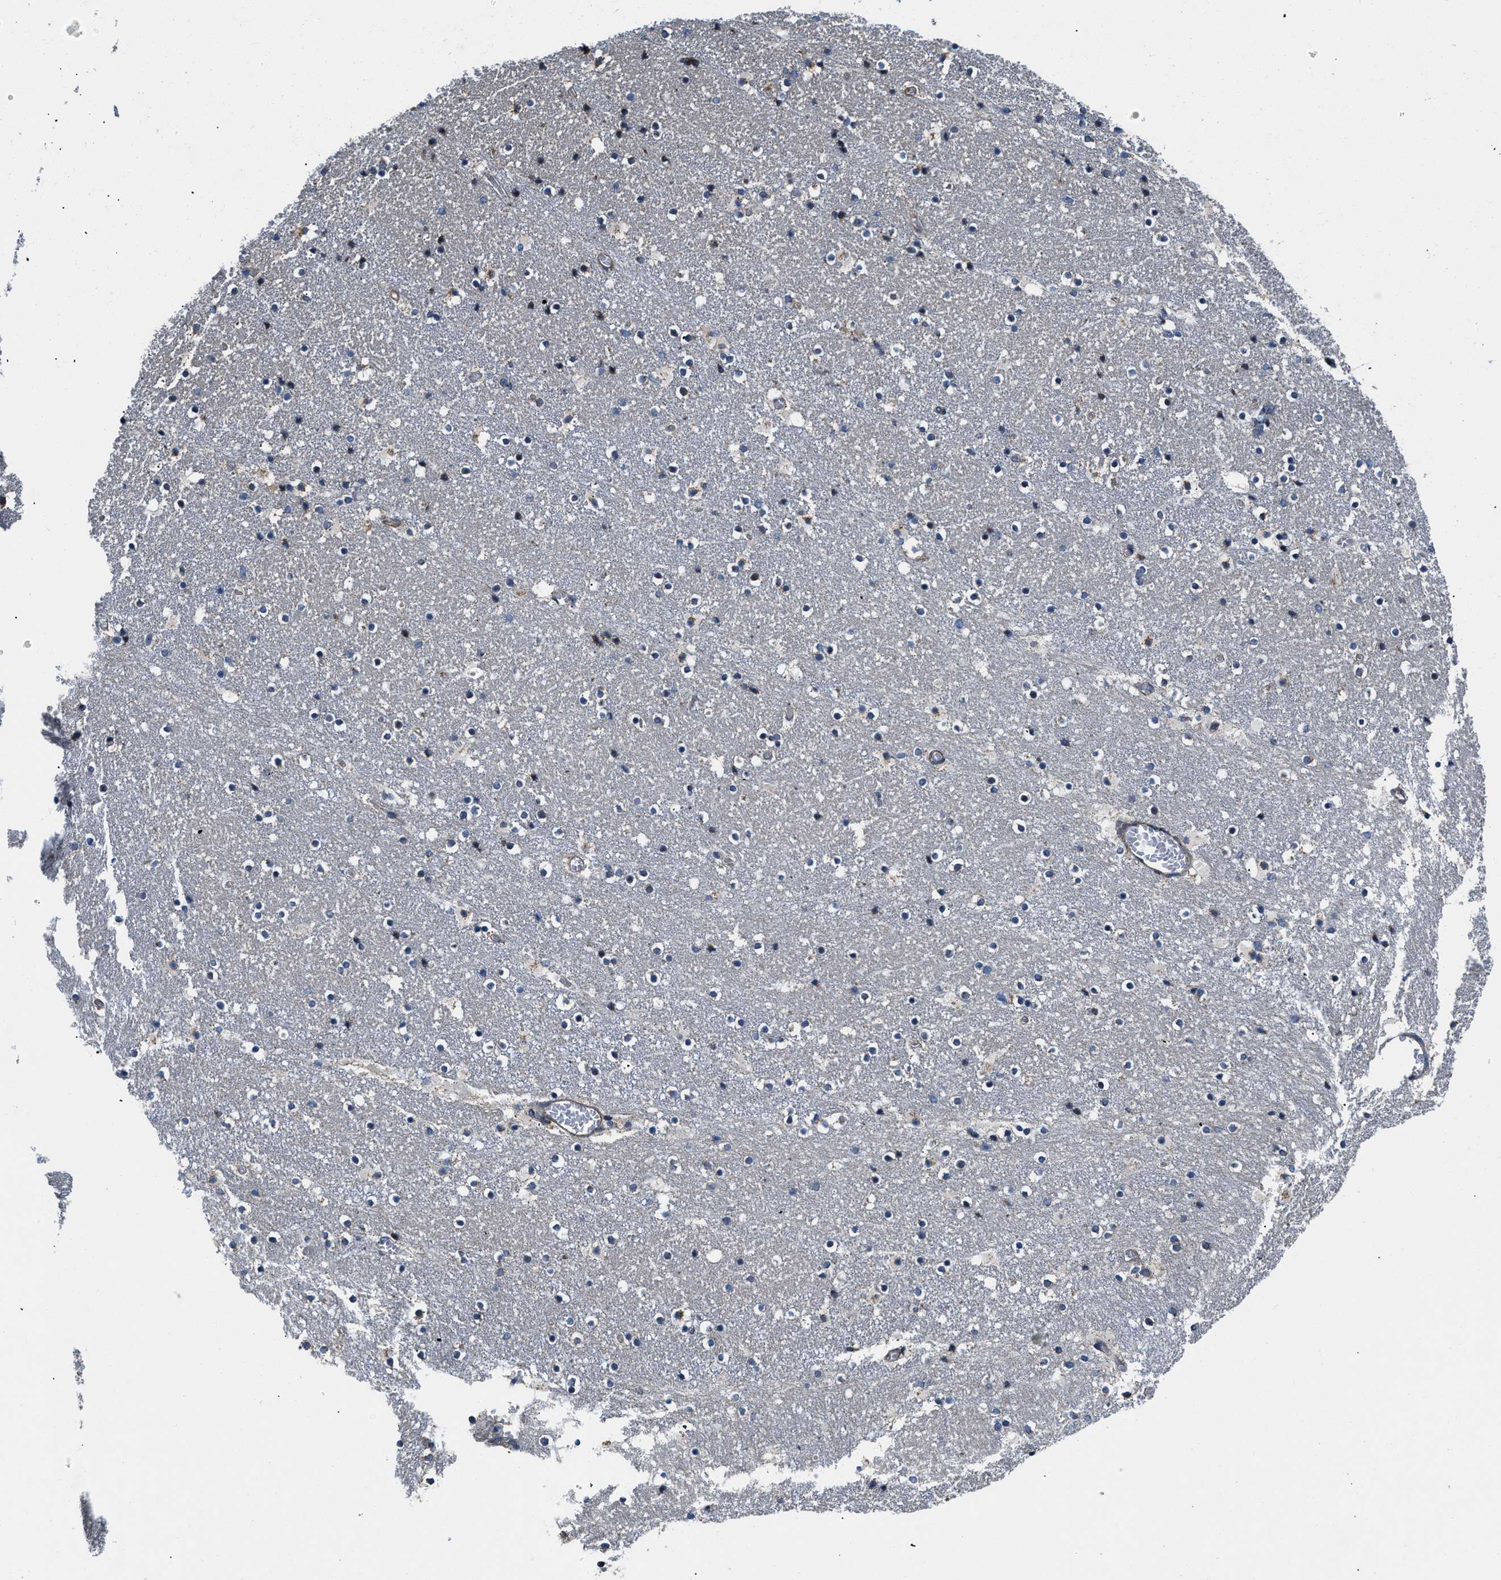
{"staining": {"intensity": "moderate", "quantity": "<25%", "location": "cytoplasmic/membranous"}, "tissue": "caudate", "cell_type": "Glial cells", "image_type": "normal", "snomed": [{"axis": "morphology", "description": "Normal tissue, NOS"}, {"axis": "topography", "description": "Lateral ventricle wall"}], "caption": "Immunohistochemistry (IHC) of benign caudate displays low levels of moderate cytoplasmic/membranous positivity in approximately <25% of glial cells. The protein of interest is shown in brown color, while the nuclei are stained blue.", "gene": "CEP128", "patient": {"sex": "male", "age": 45}}